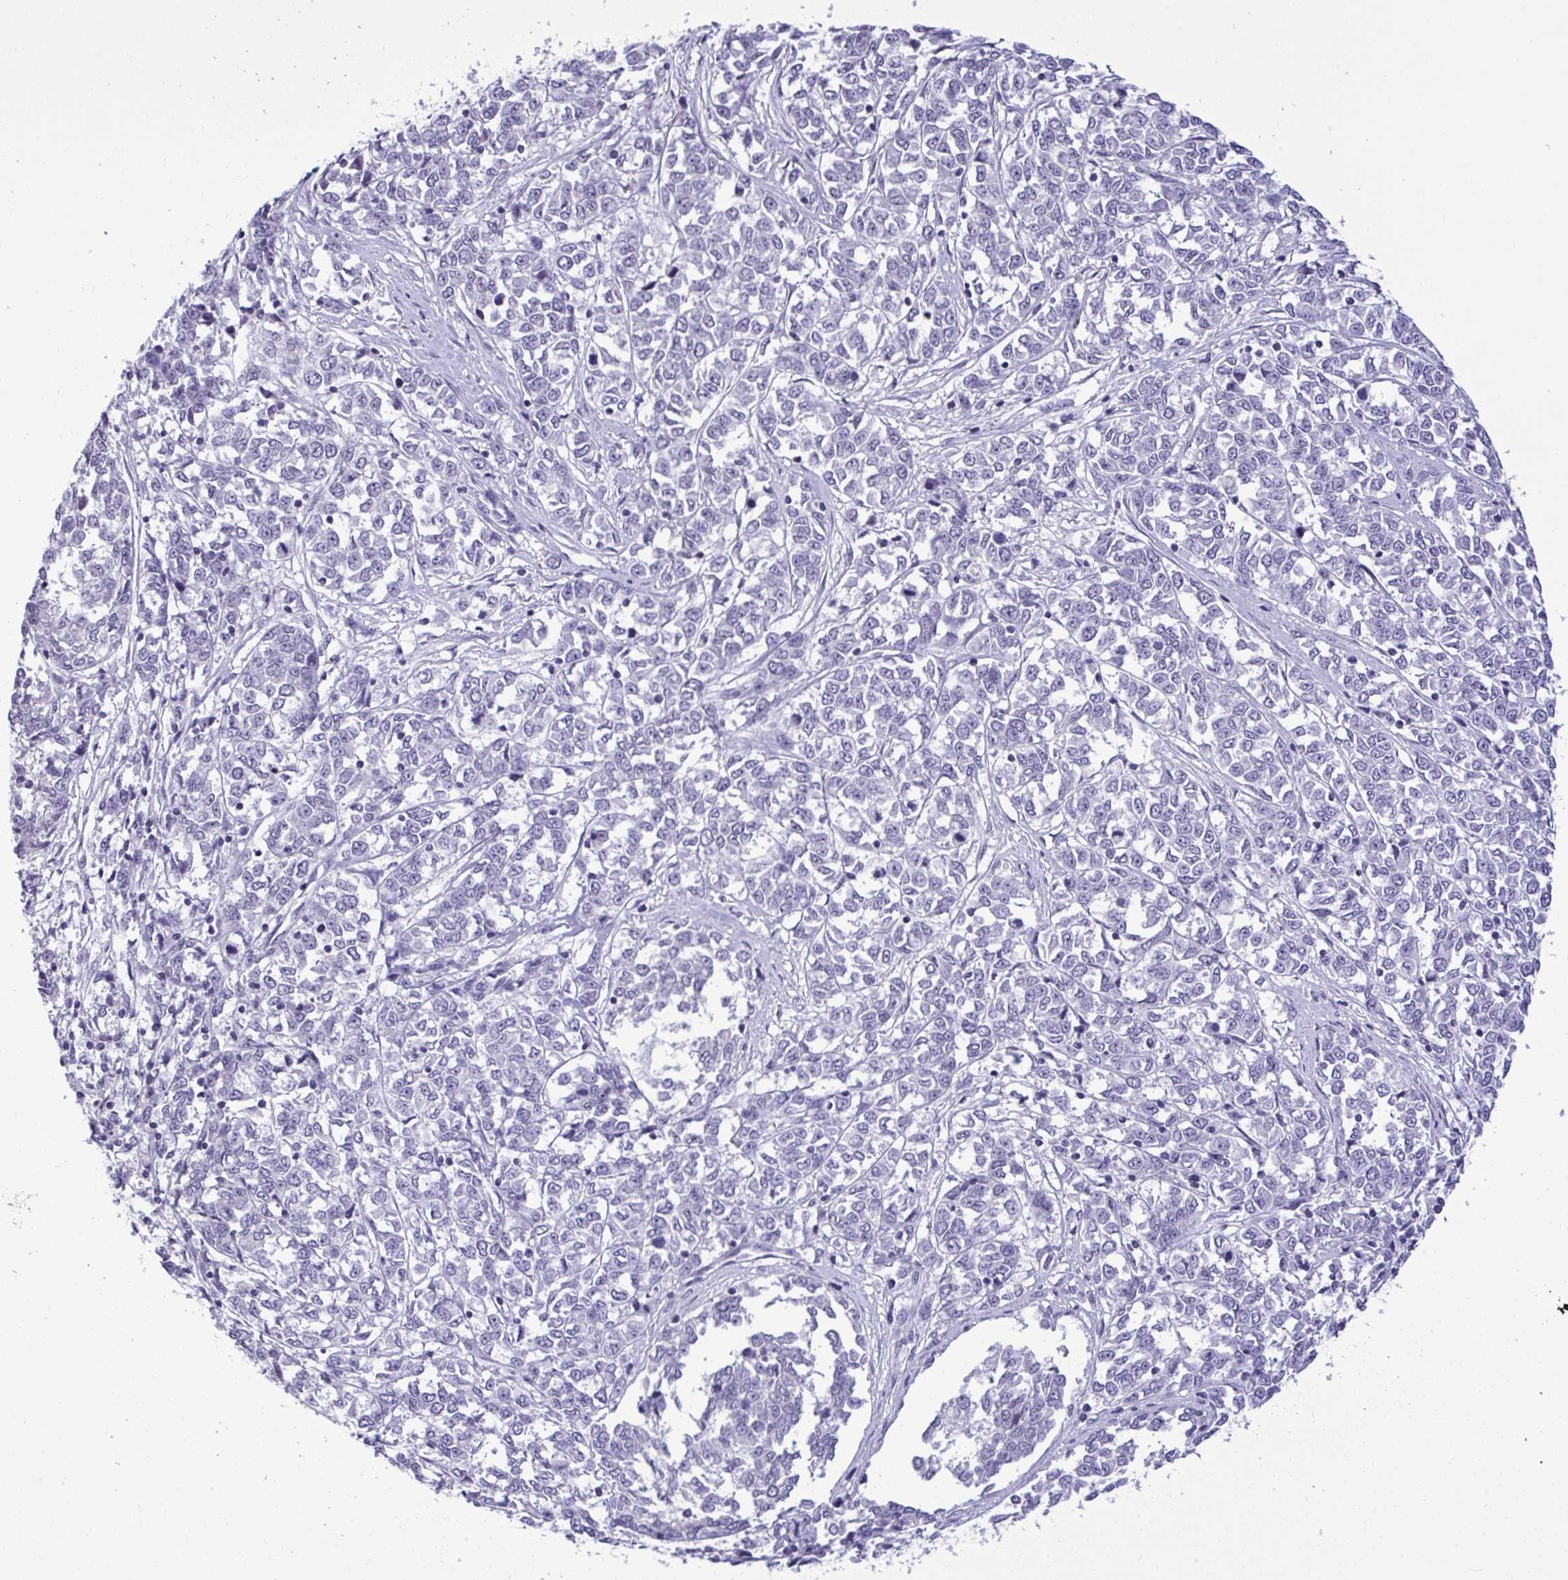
{"staining": {"intensity": "negative", "quantity": "none", "location": "none"}, "tissue": "melanoma", "cell_type": "Tumor cells", "image_type": "cancer", "snomed": [{"axis": "morphology", "description": "Malignant melanoma, NOS"}, {"axis": "topography", "description": "Skin"}], "caption": "Tumor cells are negative for brown protein staining in melanoma.", "gene": "YBX2", "patient": {"sex": "female", "age": 72}}